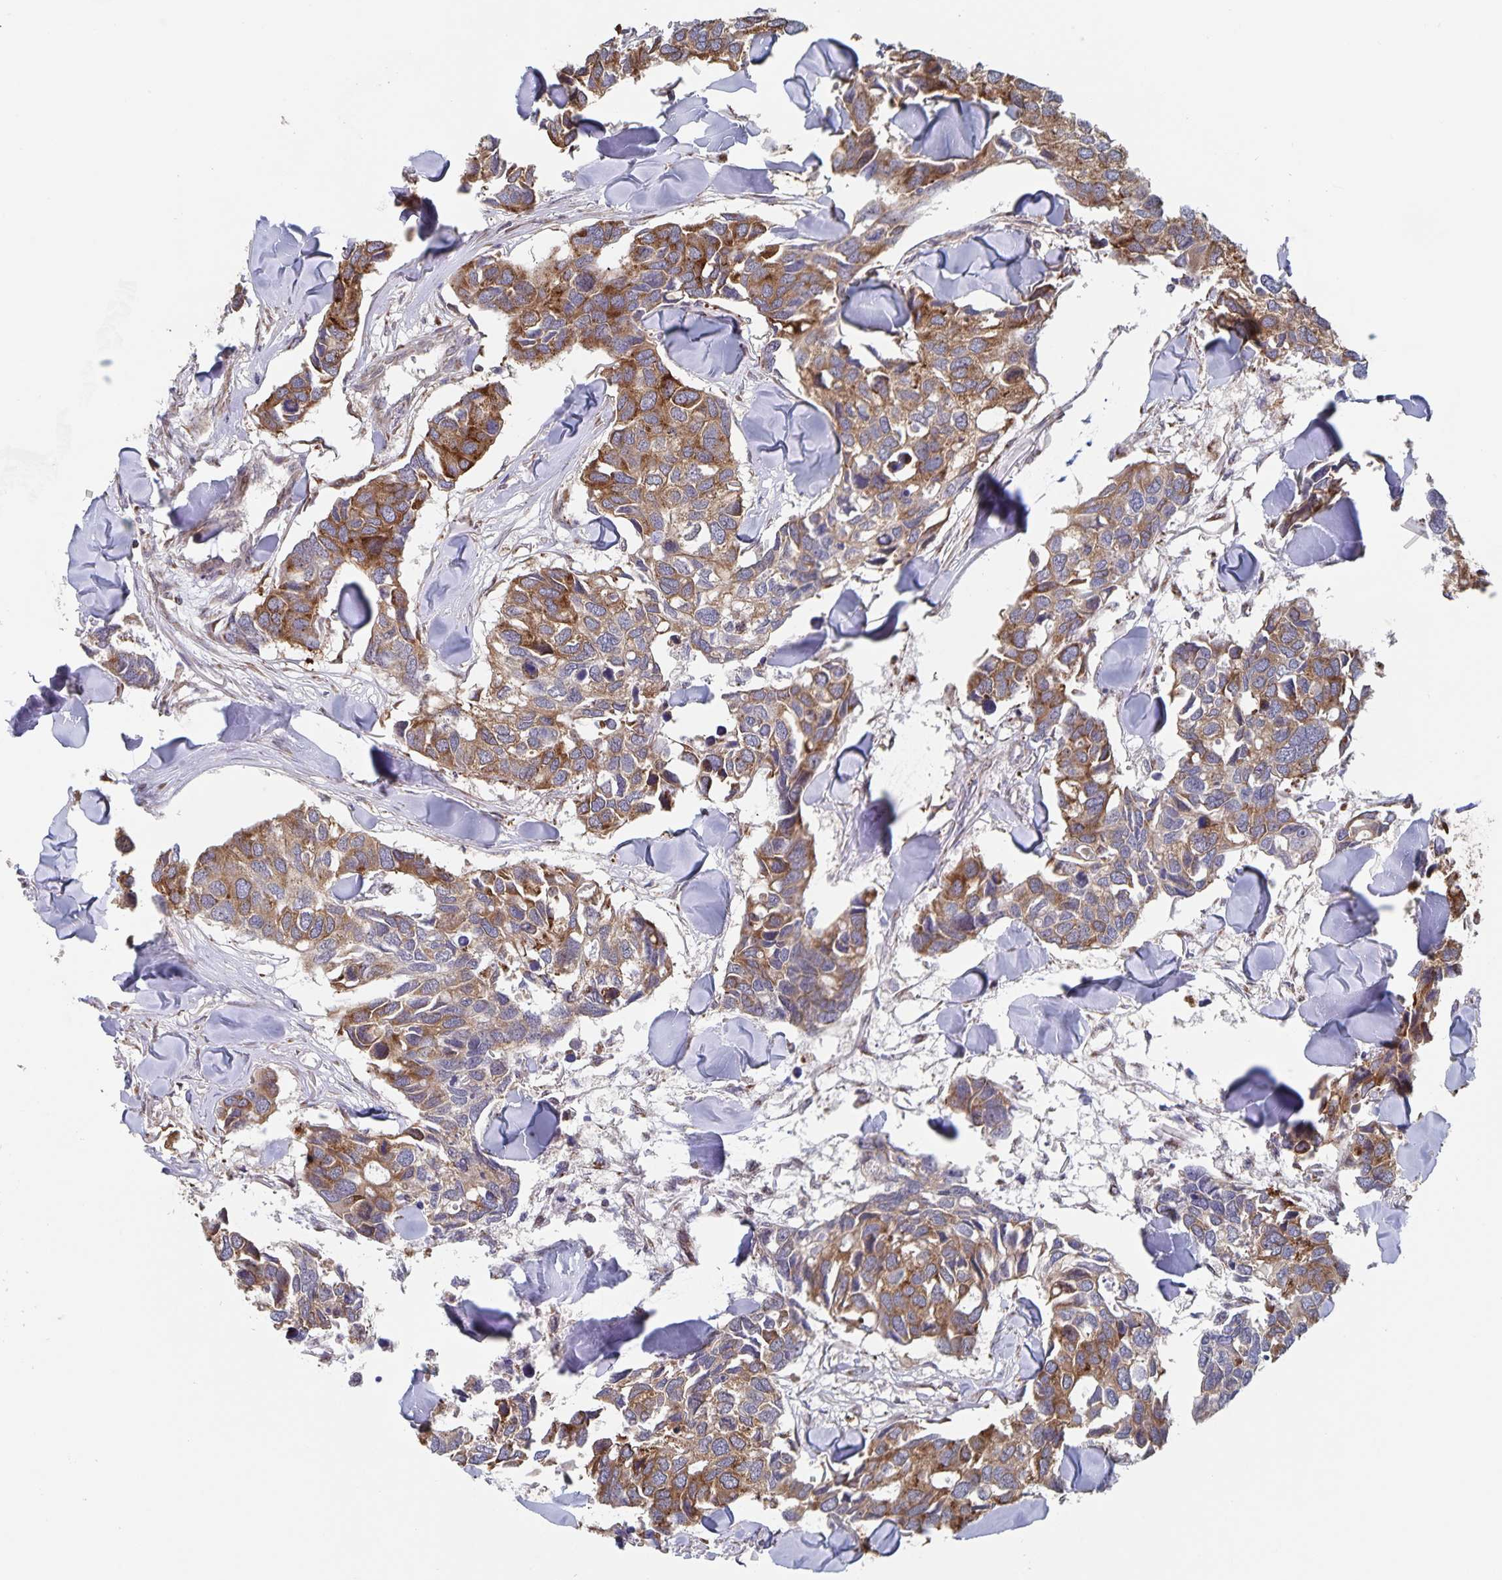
{"staining": {"intensity": "moderate", "quantity": ">75%", "location": "cytoplasmic/membranous"}, "tissue": "breast cancer", "cell_type": "Tumor cells", "image_type": "cancer", "snomed": [{"axis": "morphology", "description": "Duct carcinoma"}, {"axis": "topography", "description": "Breast"}], "caption": "An immunohistochemistry image of tumor tissue is shown. Protein staining in brown shows moderate cytoplasmic/membranous positivity in breast intraductal carcinoma within tumor cells. (Stains: DAB in brown, nuclei in blue, Microscopy: brightfield microscopy at high magnification).", "gene": "ACACA", "patient": {"sex": "female", "age": 83}}